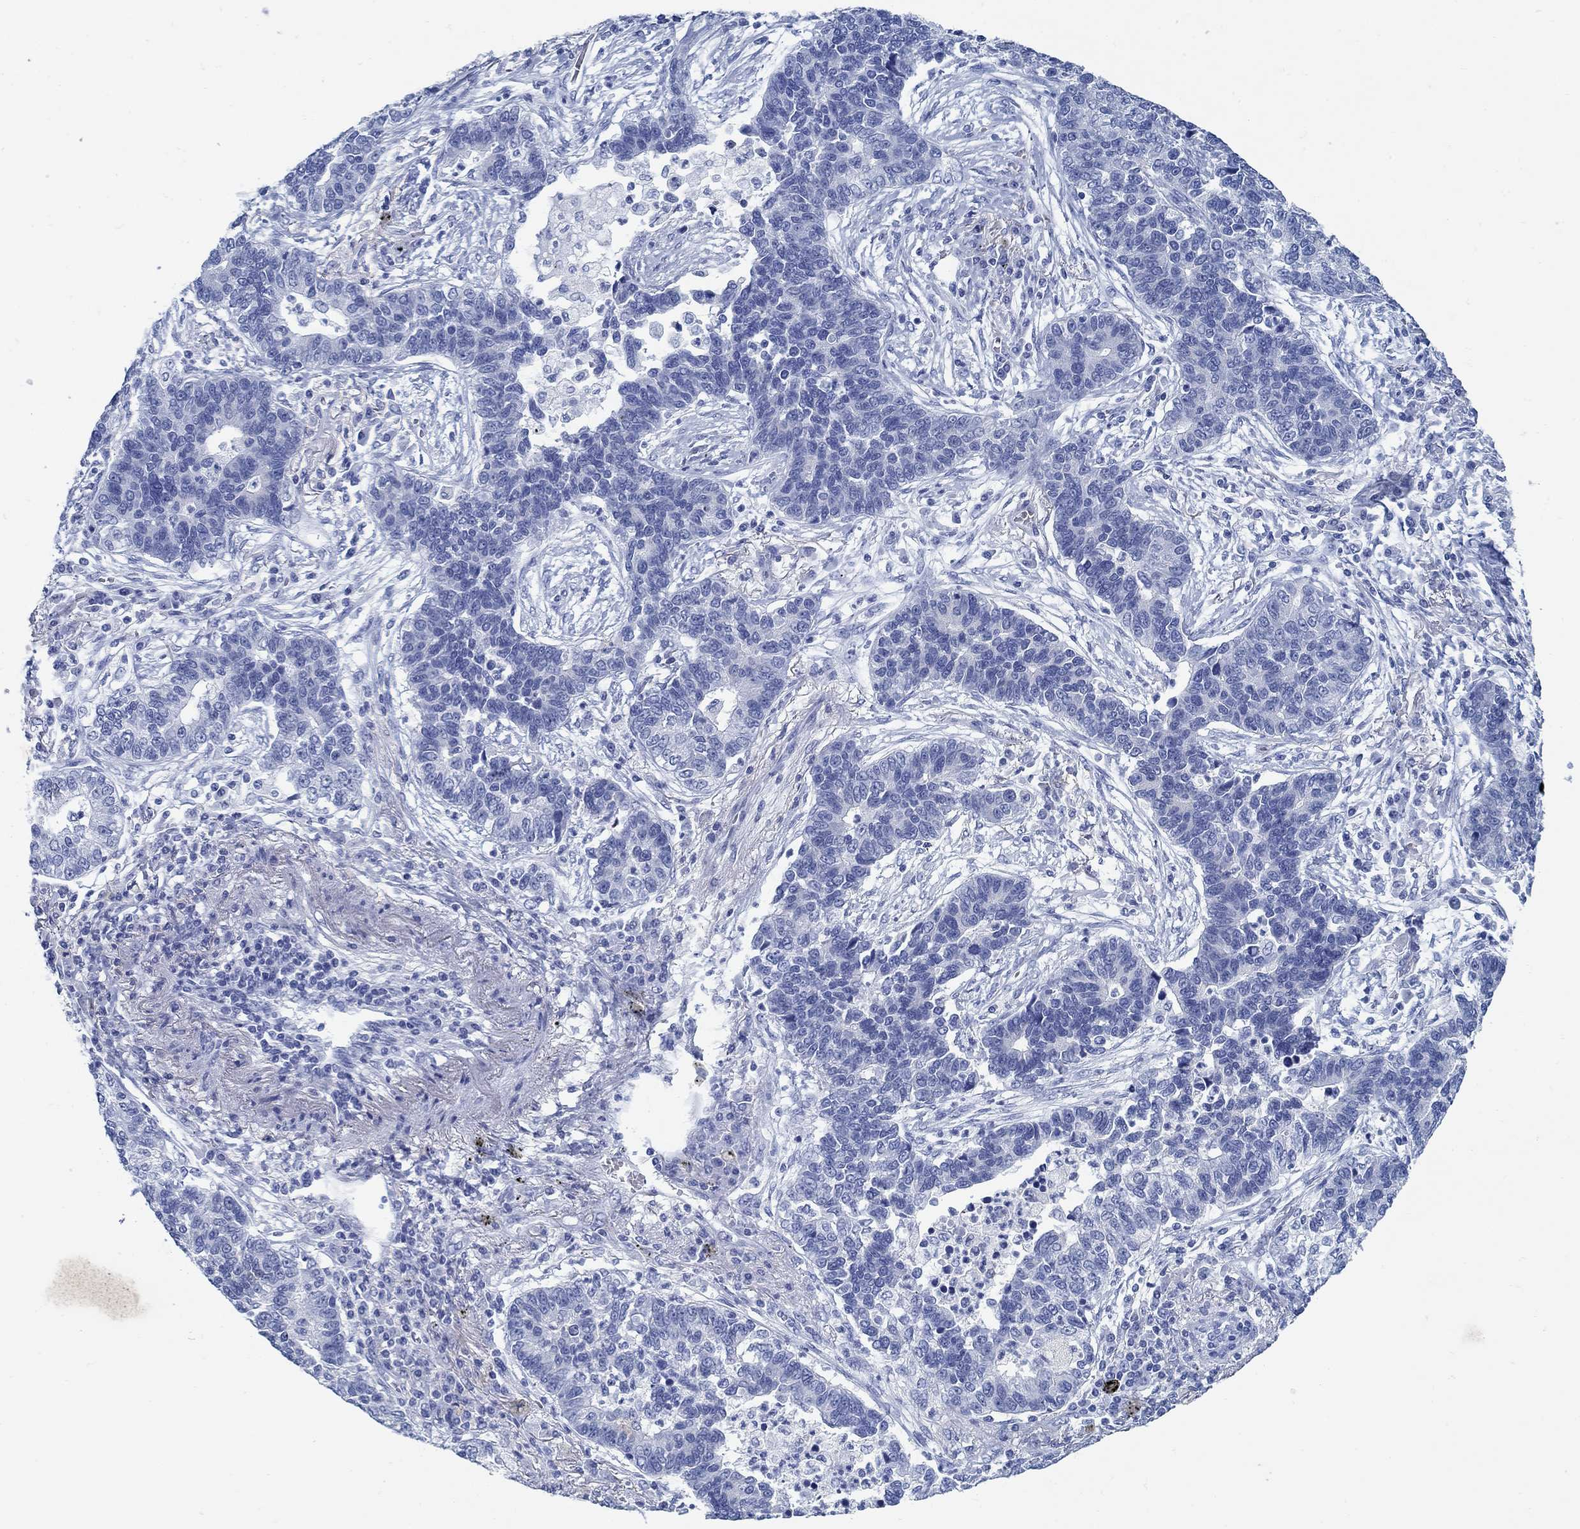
{"staining": {"intensity": "negative", "quantity": "none", "location": "none"}, "tissue": "lung cancer", "cell_type": "Tumor cells", "image_type": "cancer", "snomed": [{"axis": "morphology", "description": "Adenocarcinoma, NOS"}, {"axis": "topography", "description": "Lung"}], "caption": "Tumor cells show no significant protein expression in lung cancer.", "gene": "ZFAND4", "patient": {"sex": "female", "age": 57}}